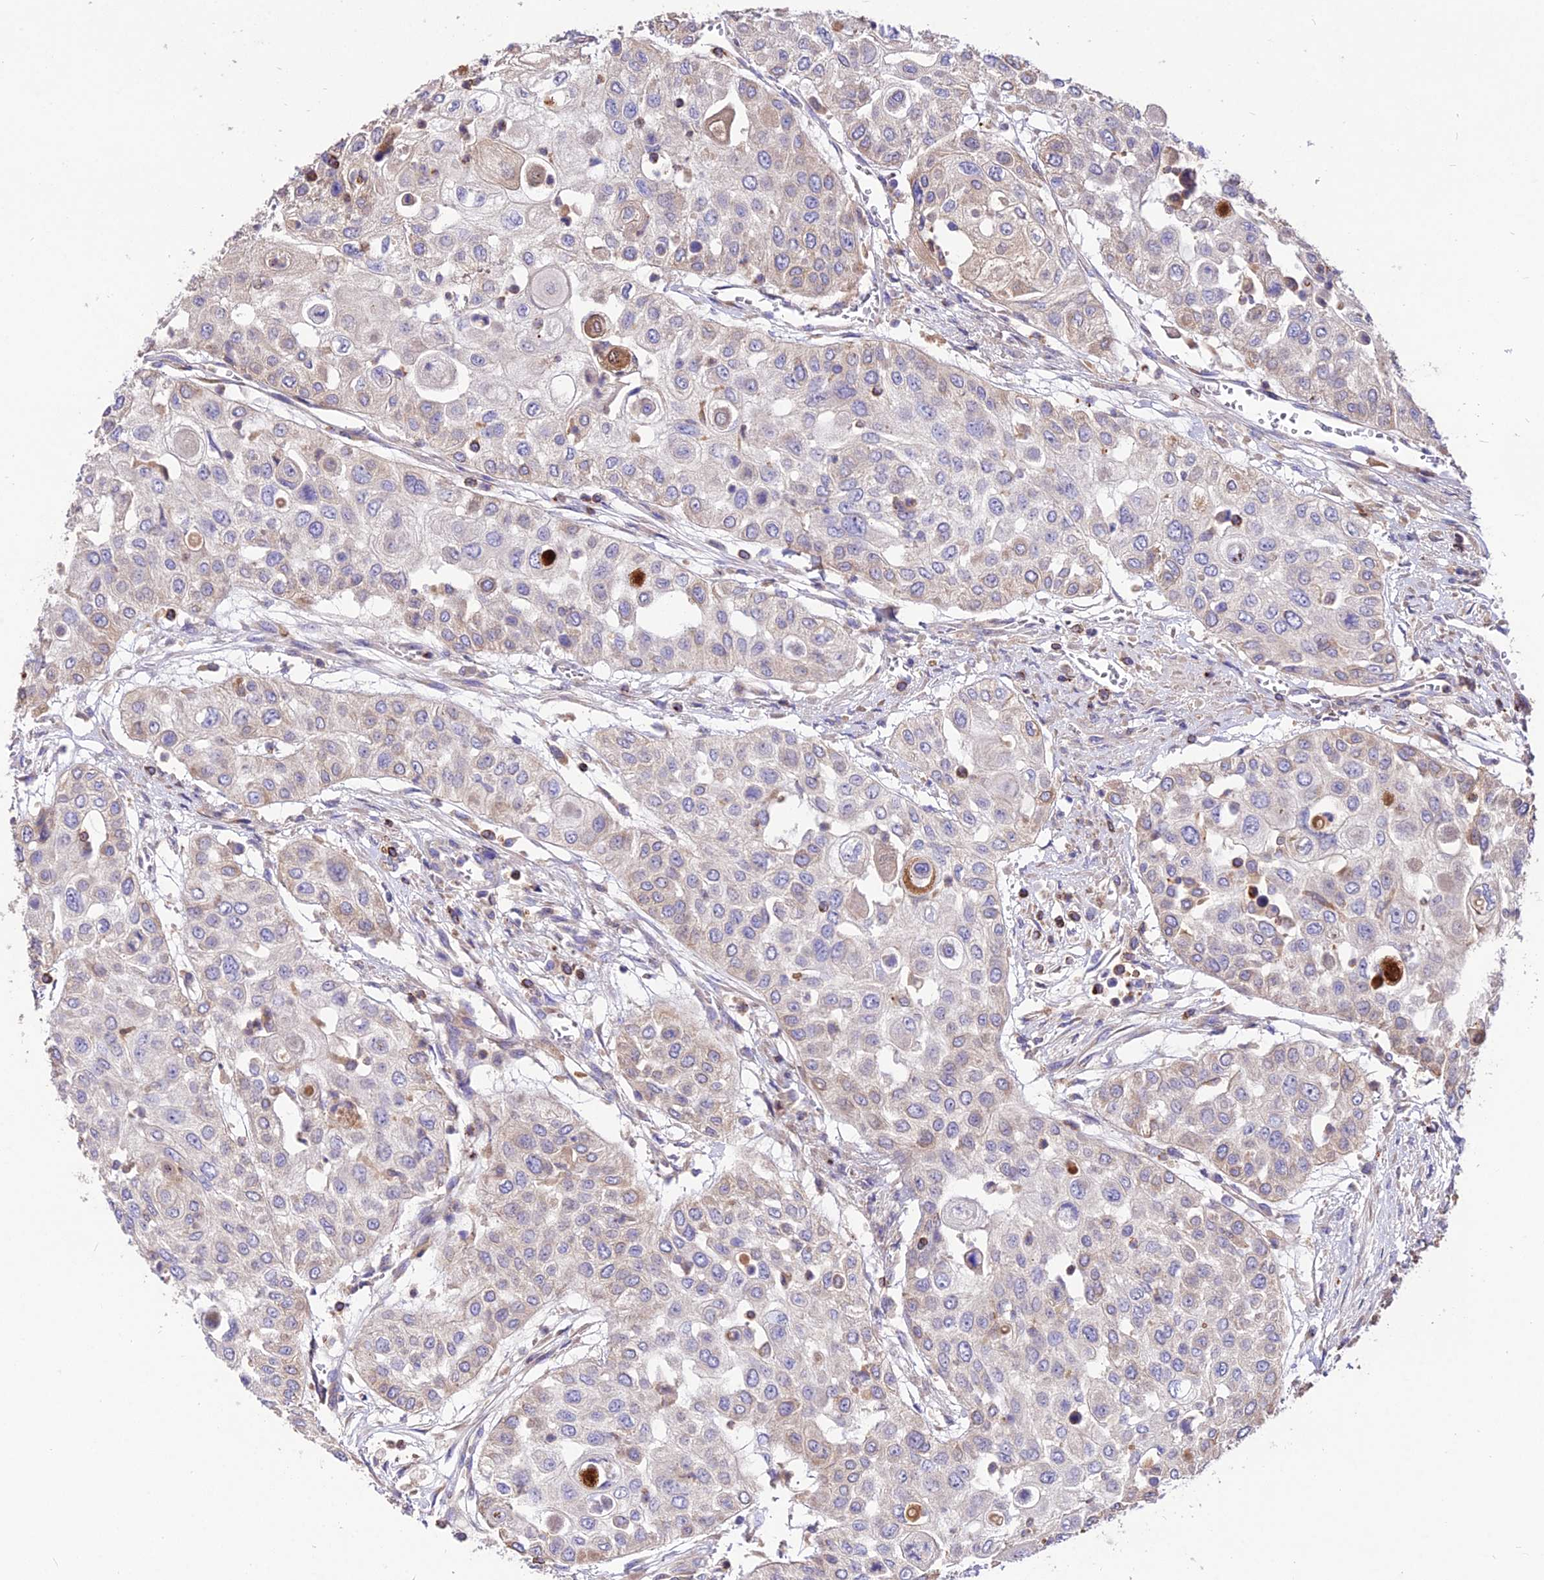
{"staining": {"intensity": "negative", "quantity": "none", "location": "none"}, "tissue": "urothelial cancer", "cell_type": "Tumor cells", "image_type": "cancer", "snomed": [{"axis": "morphology", "description": "Urothelial carcinoma, High grade"}, {"axis": "topography", "description": "Urinary bladder"}], "caption": "A photomicrograph of human urothelial cancer is negative for staining in tumor cells.", "gene": "ROCK1", "patient": {"sex": "female", "age": 79}}